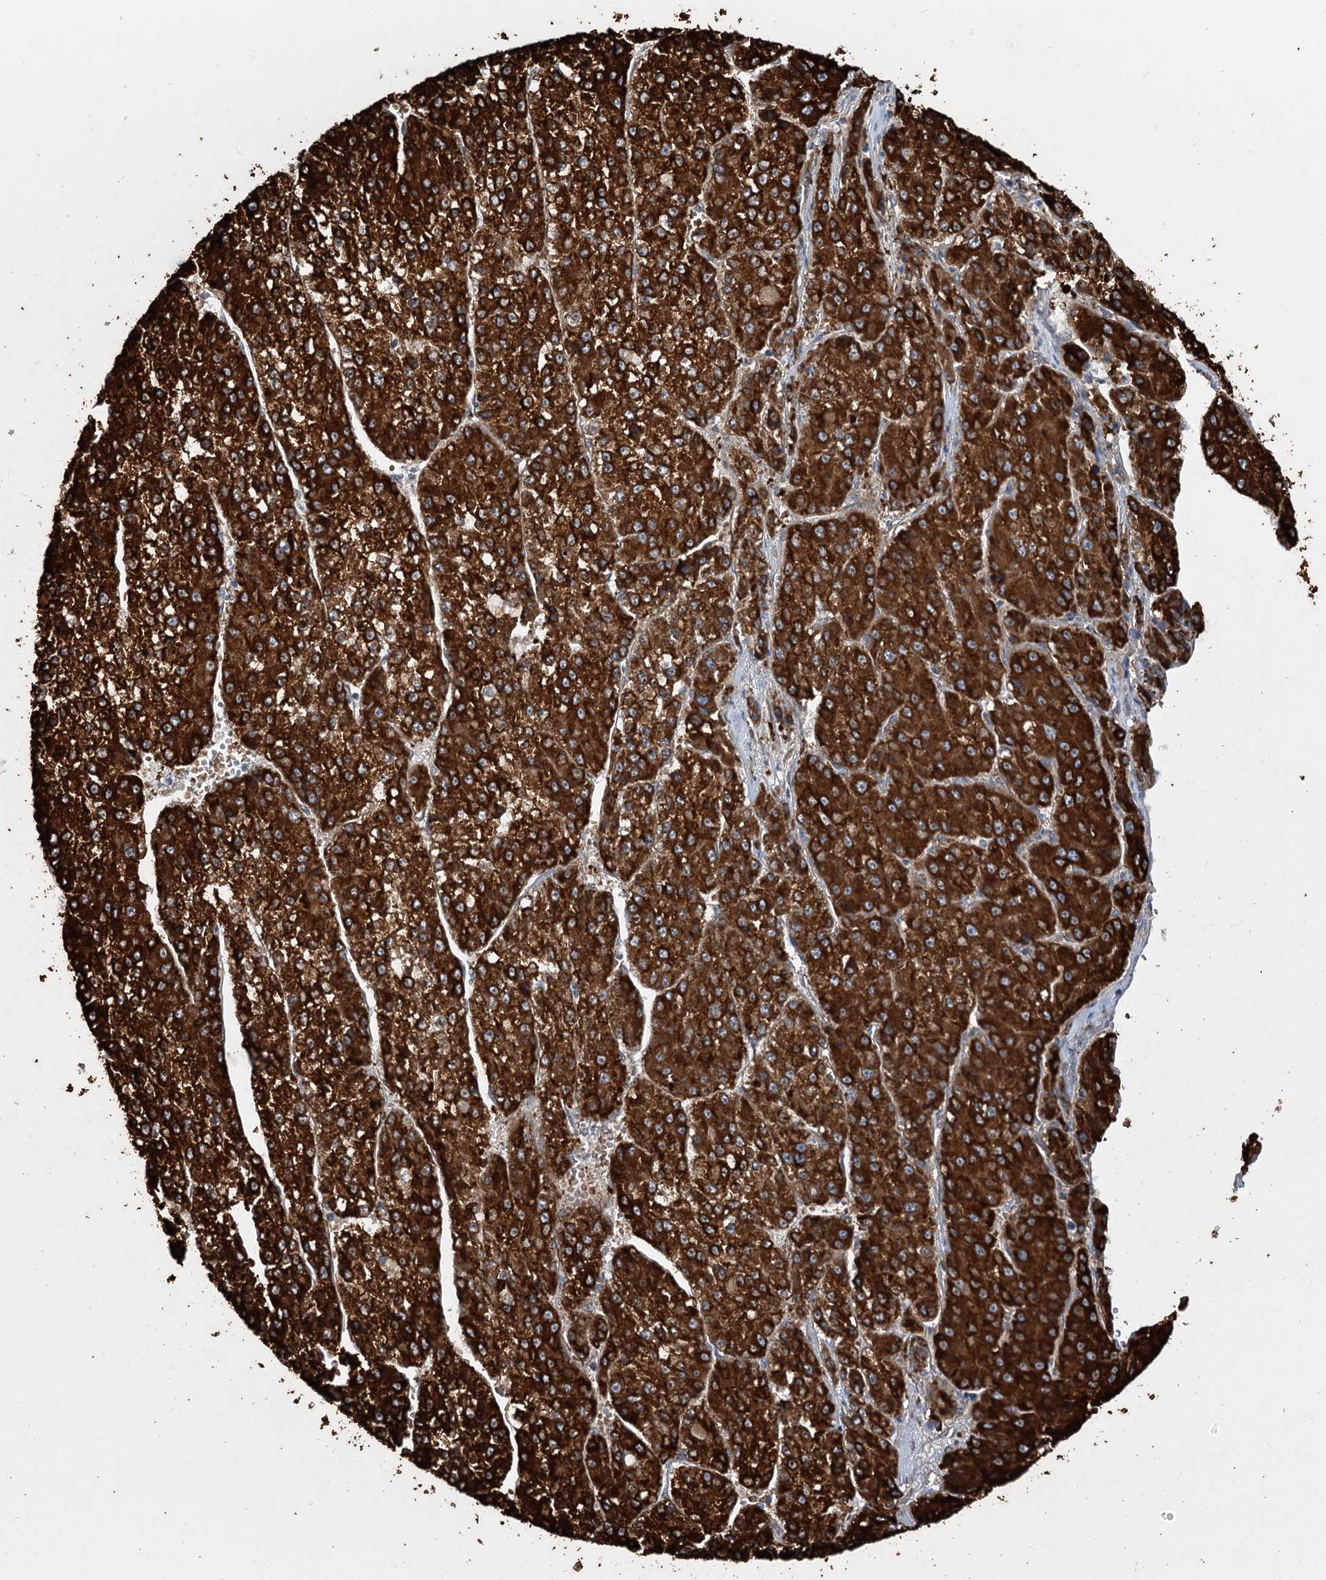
{"staining": {"intensity": "strong", "quantity": ">75%", "location": "cytoplasmic/membranous"}, "tissue": "liver cancer", "cell_type": "Tumor cells", "image_type": "cancer", "snomed": [{"axis": "morphology", "description": "Carcinoma, Hepatocellular, NOS"}, {"axis": "topography", "description": "Liver"}], "caption": "A high amount of strong cytoplasmic/membranous expression is appreciated in approximately >75% of tumor cells in liver cancer tissue. The protein of interest is stained brown, and the nuclei are stained in blue (DAB (3,3'-diaminobenzidine) IHC with brightfield microscopy, high magnification).", "gene": "CIB4", "patient": {"sex": "female", "age": 73}}